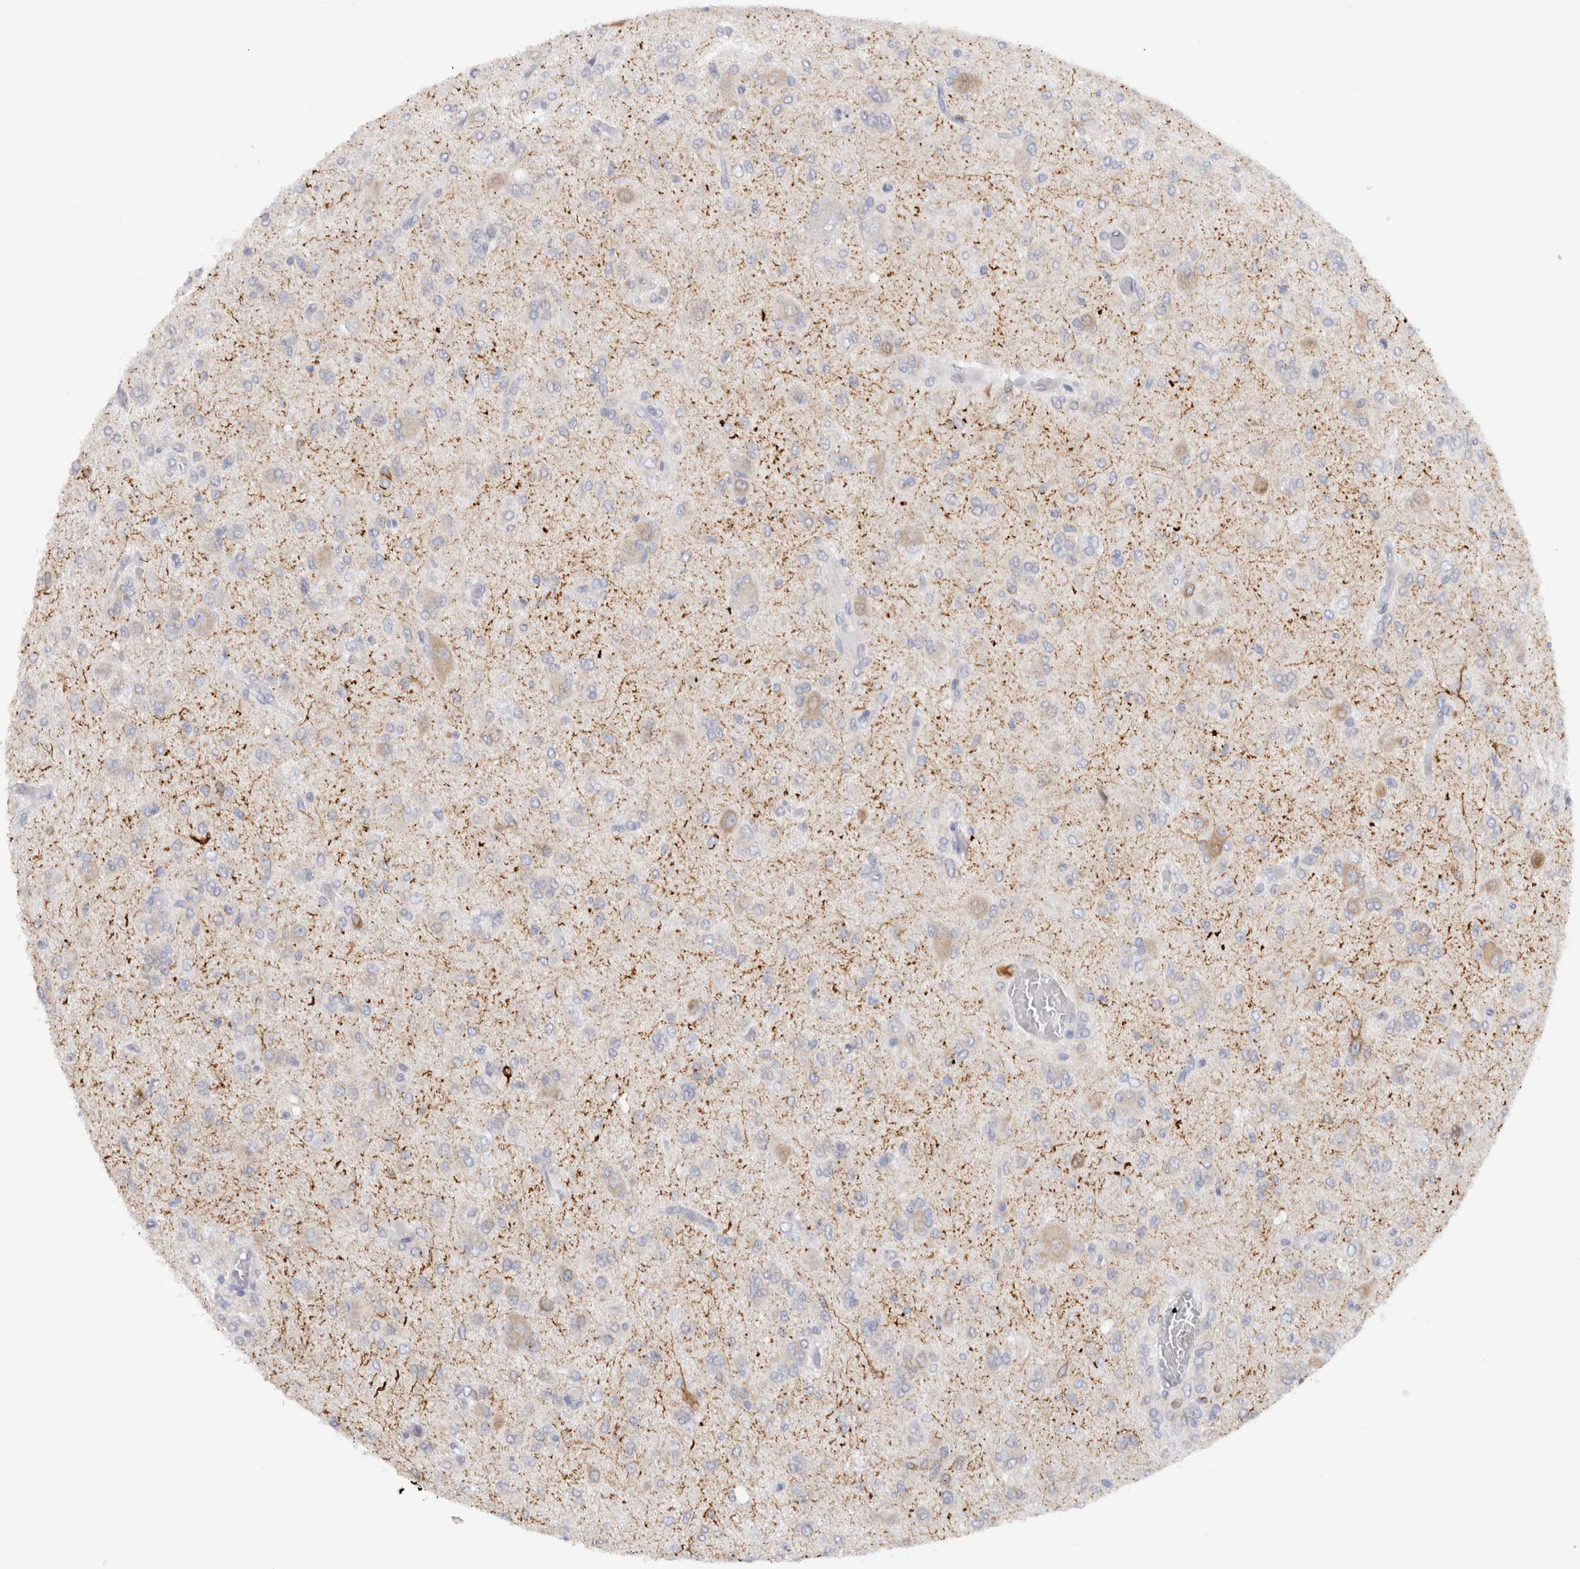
{"staining": {"intensity": "negative", "quantity": "none", "location": "none"}, "tissue": "glioma", "cell_type": "Tumor cells", "image_type": "cancer", "snomed": [{"axis": "morphology", "description": "Glioma, malignant, High grade"}, {"axis": "topography", "description": "Brain"}], "caption": "A high-resolution image shows immunohistochemistry staining of malignant high-grade glioma, which reveals no significant staining in tumor cells. (DAB (3,3'-diaminobenzidine) immunohistochemistry (IHC) with hematoxylin counter stain).", "gene": "C9orf50", "patient": {"sex": "female", "age": 59}}